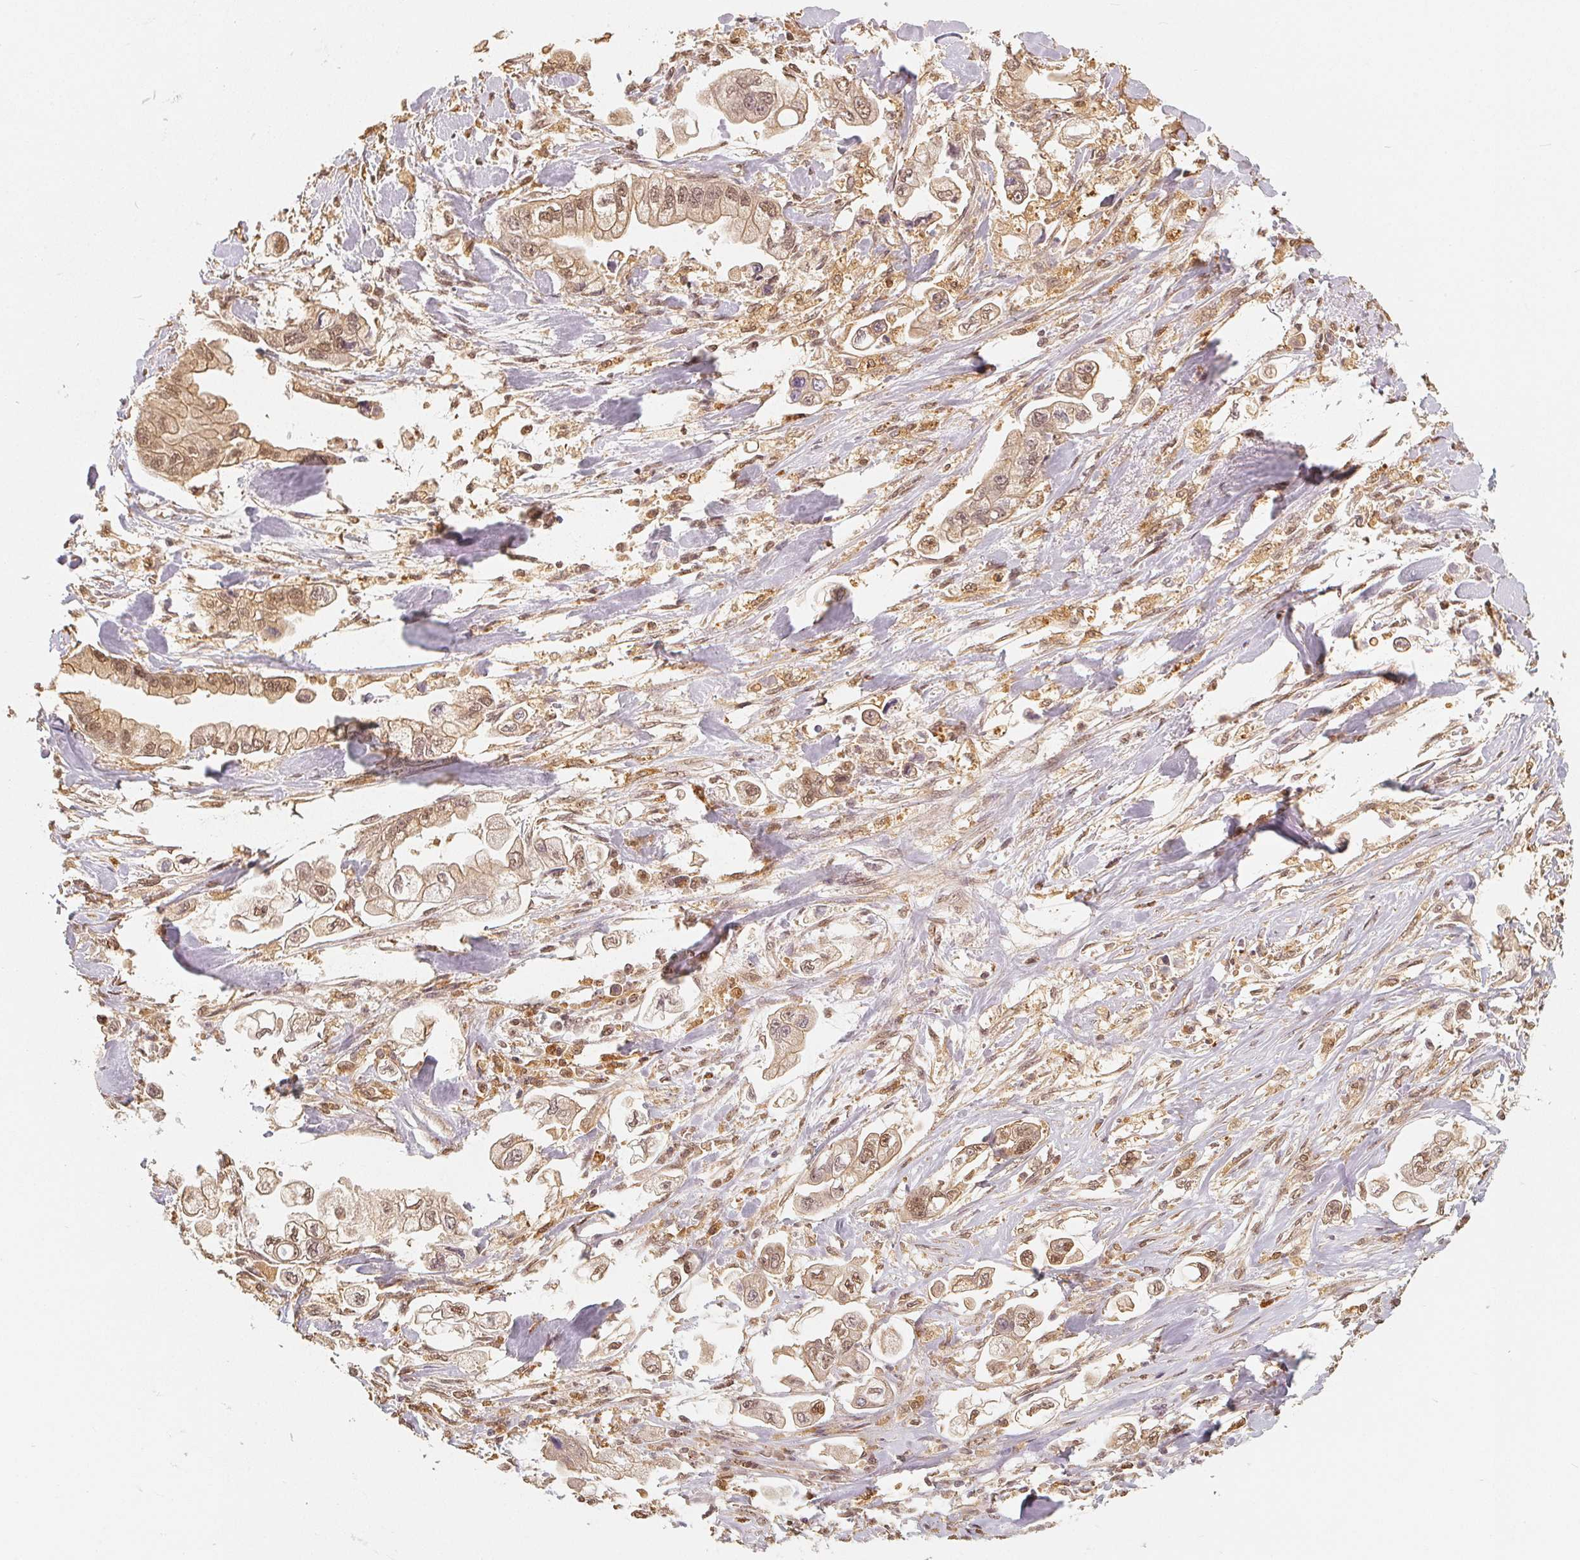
{"staining": {"intensity": "moderate", "quantity": ">75%", "location": "cytoplasmic/membranous,nuclear"}, "tissue": "stomach cancer", "cell_type": "Tumor cells", "image_type": "cancer", "snomed": [{"axis": "morphology", "description": "Adenocarcinoma, NOS"}, {"axis": "topography", "description": "Stomach"}], "caption": "IHC staining of stomach cancer, which reveals medium levels of moderate cytoplasmic/membranous and nuclear staining in approximately >75% of tumor cells indicating moderate cytoplasmic/membranous and nuclear protein expression. The staining was performed using DAB (brown) for protein detection and nuclei were counterstained in hematoxylin (blue).", "gene": "GUSB", "patient": {"sex": "male", "age": 62}}